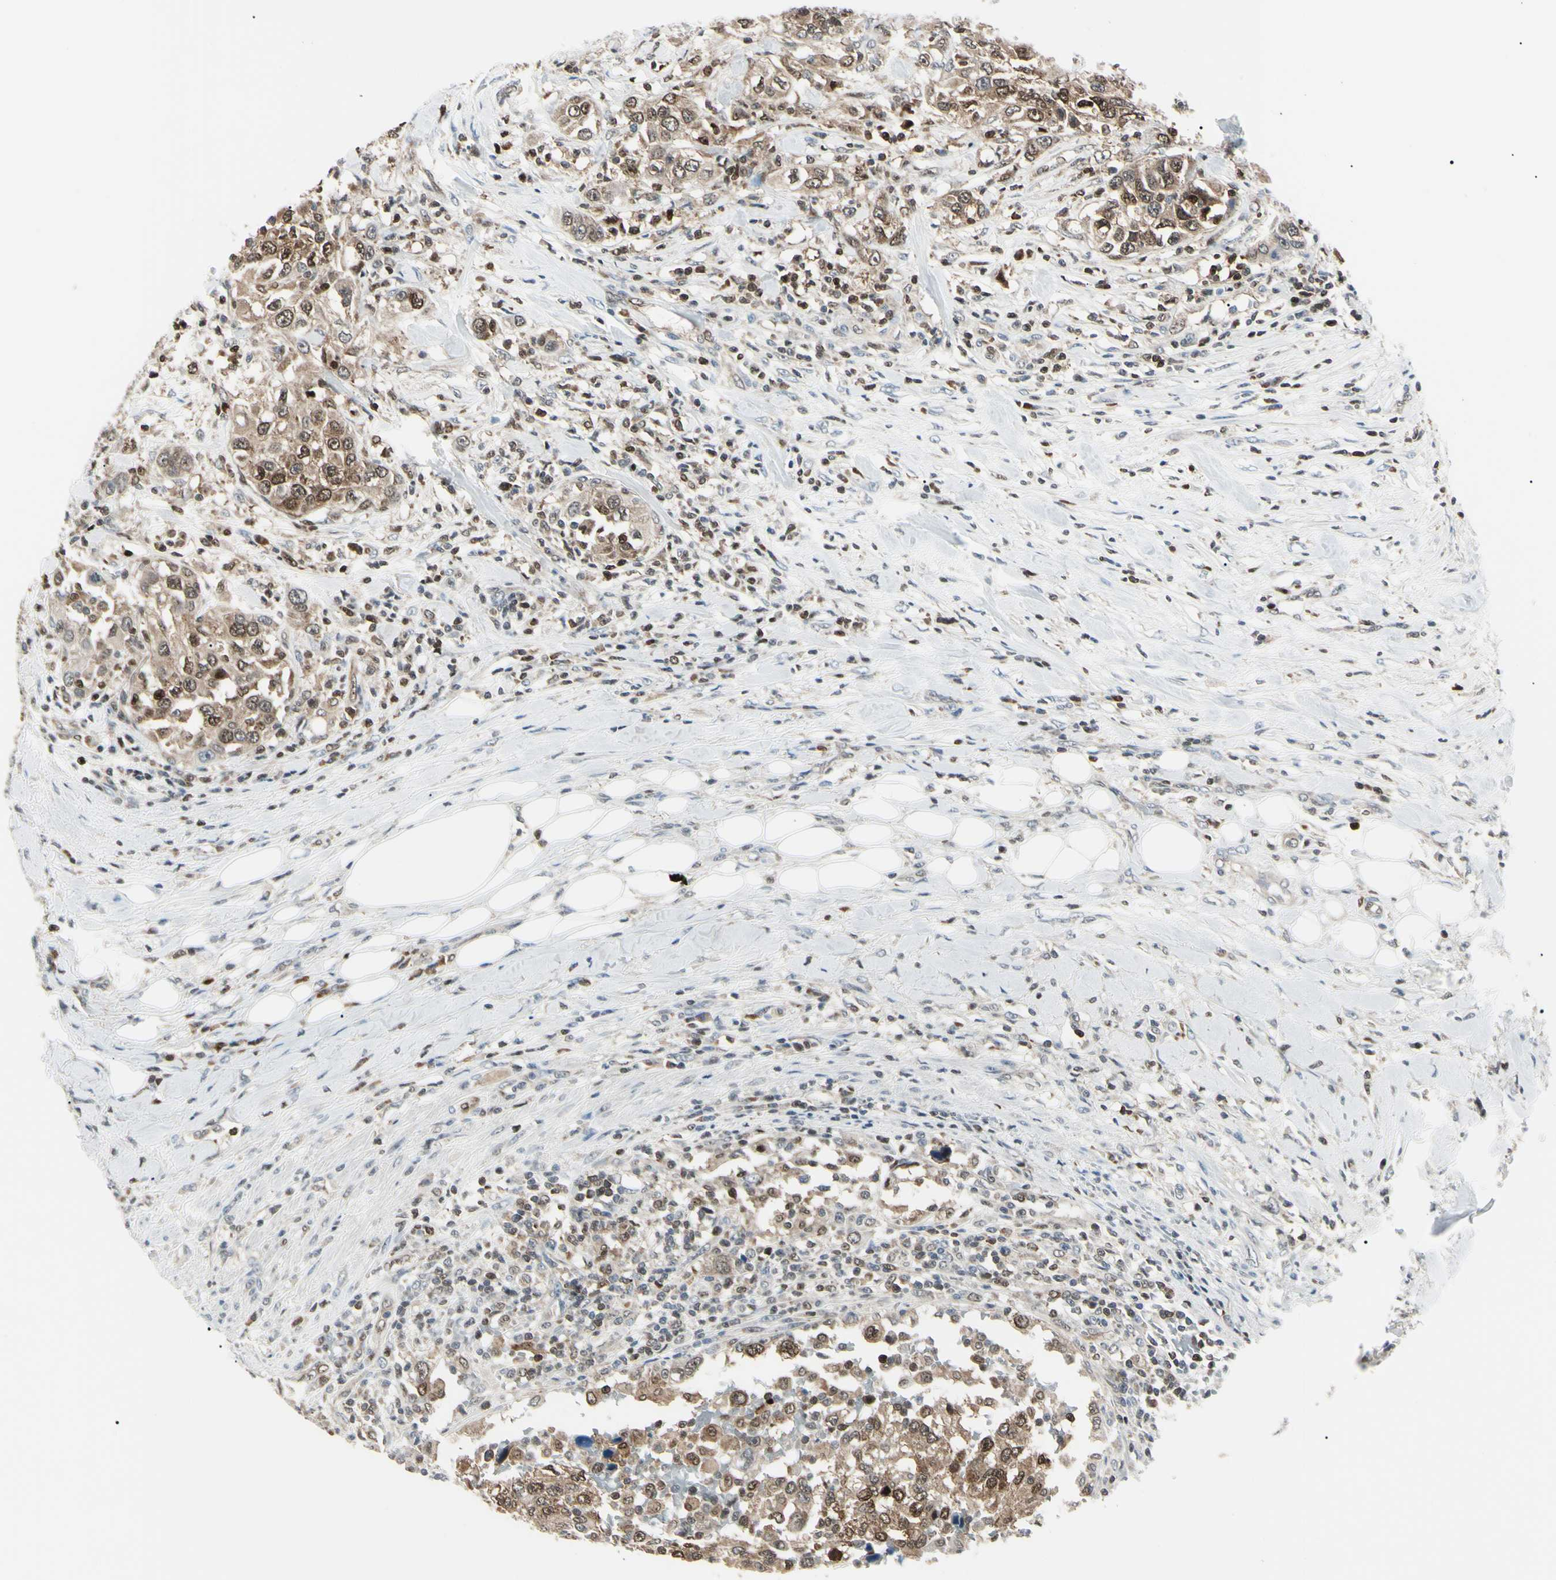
{"staining": {"intensity": "moderate", "quantity": ">75%", "location": "cytoplasmic/membranous,nuclear"}, "tissue": "urothelial cancer", "cell_type": "Tumor cells", "image_type": "cancer", "snomed": [{"axis": "morphology", "description": "Urothelial carcinoma, High grade"}, {"axis": "topography", "description": "Urinary bladder"}], "caption": "Immunohistochemistry (IHC) histopathology image of urothelial carcinoma (high-grade) stained for a protein (brown), which reveals medium levels of moderate cytoplasmic/membranous and nuclear expression in about >75% of tumor cells.", "gene": "PGK1", "patient": {"sex": "female", "age": 80}}